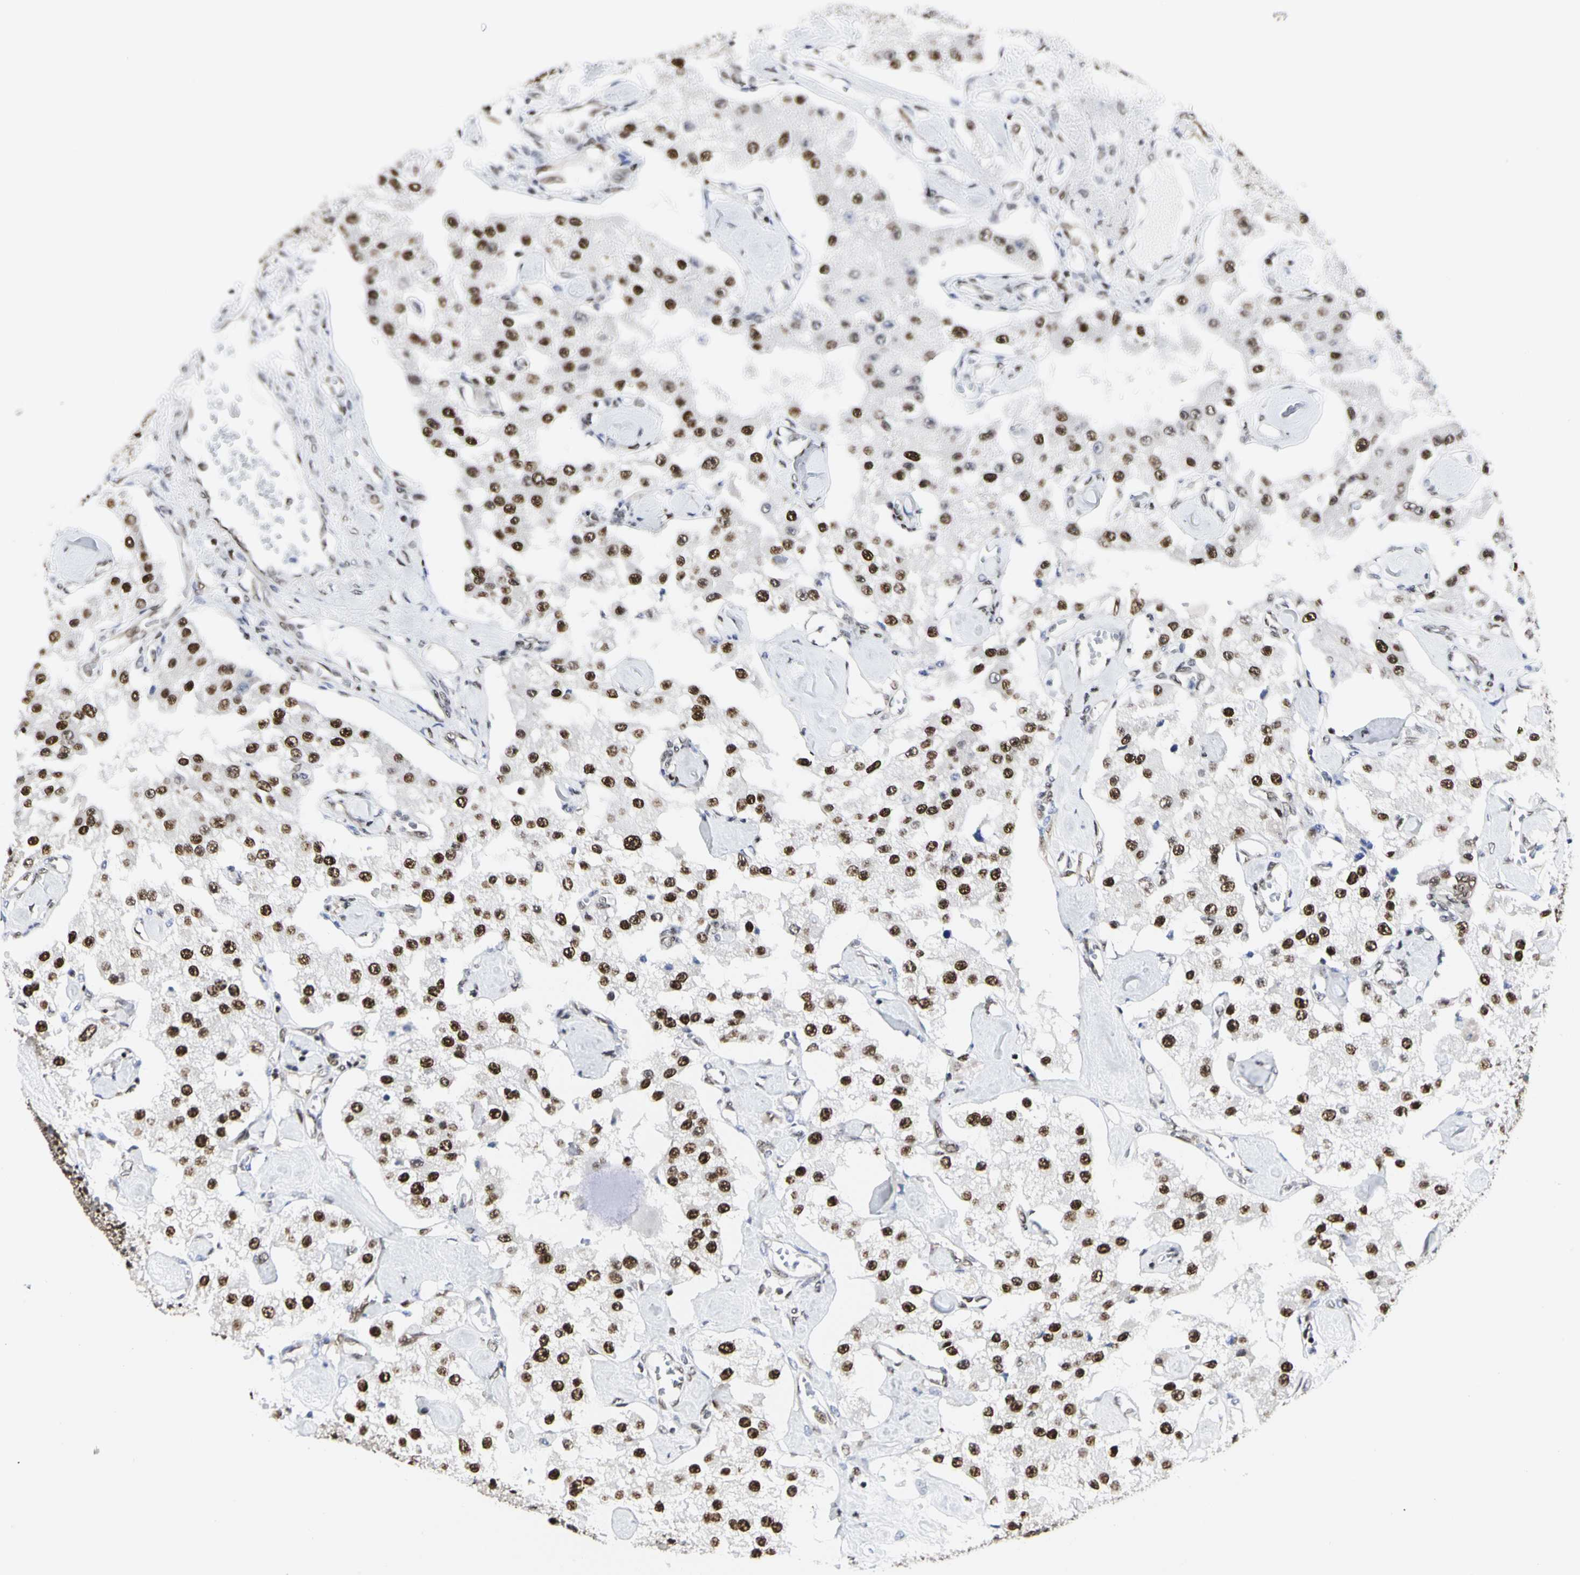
{"staining": {"intensity": "moderate", "quantity": ">75%", "location": "nuclear"}, "tissue": "carcinoid", "cell_type": "Tumor cells", "image_type": "cancer", "snomed": [{"axis": "morphology", "description": "Carcinoid, malignant, NOS"}, {"axis": "topography", "description": "Pancreas"}], "caption": "There is medium levels of moderate nuclear staining in tumor cells of malignant carcinoid, as demonstrated by immunohistochemical staining (brown color).", "gene": "PRMT3", "patient": {"sex": "male", "age": 41}}